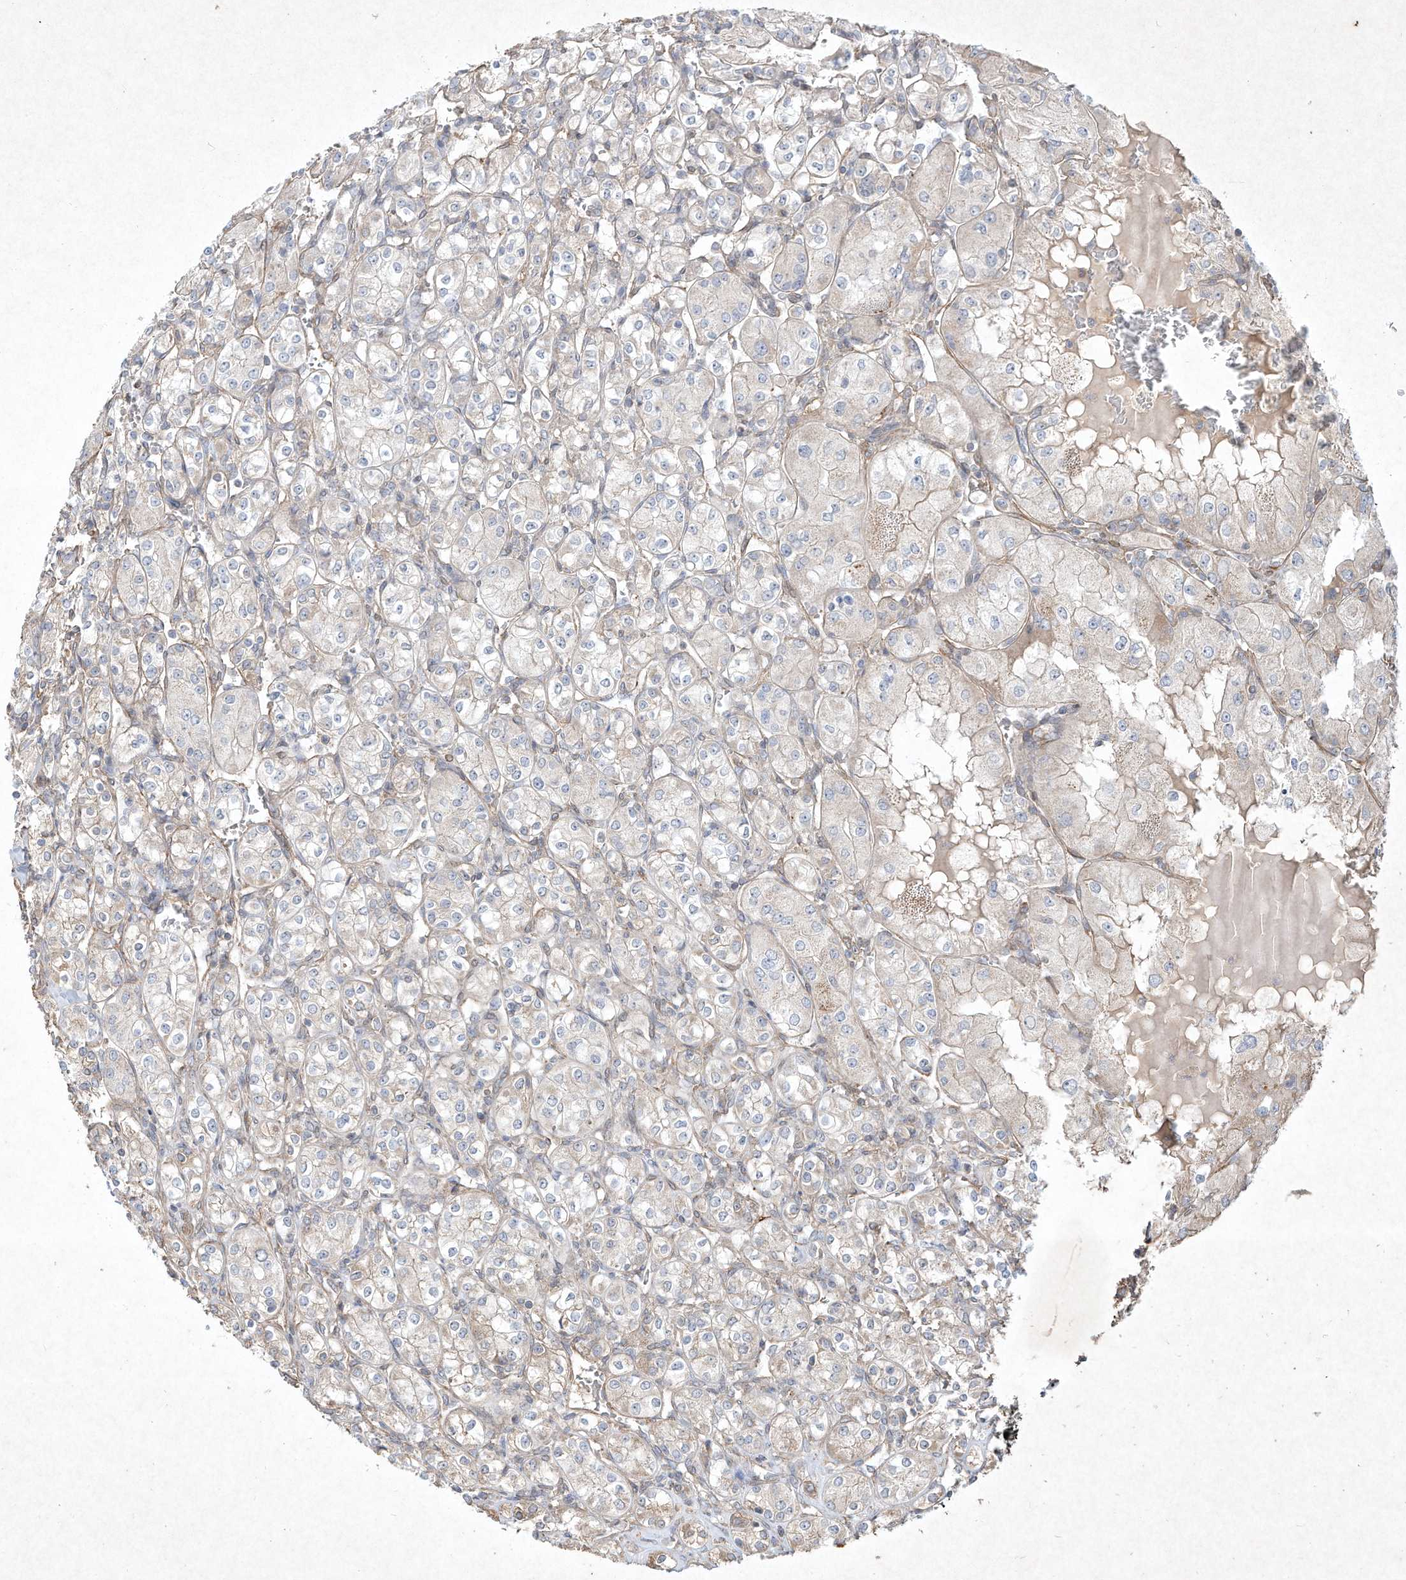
{"staining": {"intensity": "negative", "quantity": "none", "location": "none"}, "tissue": "renal cancer", "cell_type": "Tumor cells", "image_type": "cancer", "snomed": [{"axis": "morphology", "description": "Adenocarcinoma, NOS"}, {"axis": "topography", "description": "Kidney"}], "caption": "IHC histopathology image of renal adenocarcinoma stained for a protein (brown), which exhibits no positivity in tumor cells. (DAB immunohistochemistry, high magnification).", "gene": "HTR5A", "patient": {"sex": "male", "age": 77}}